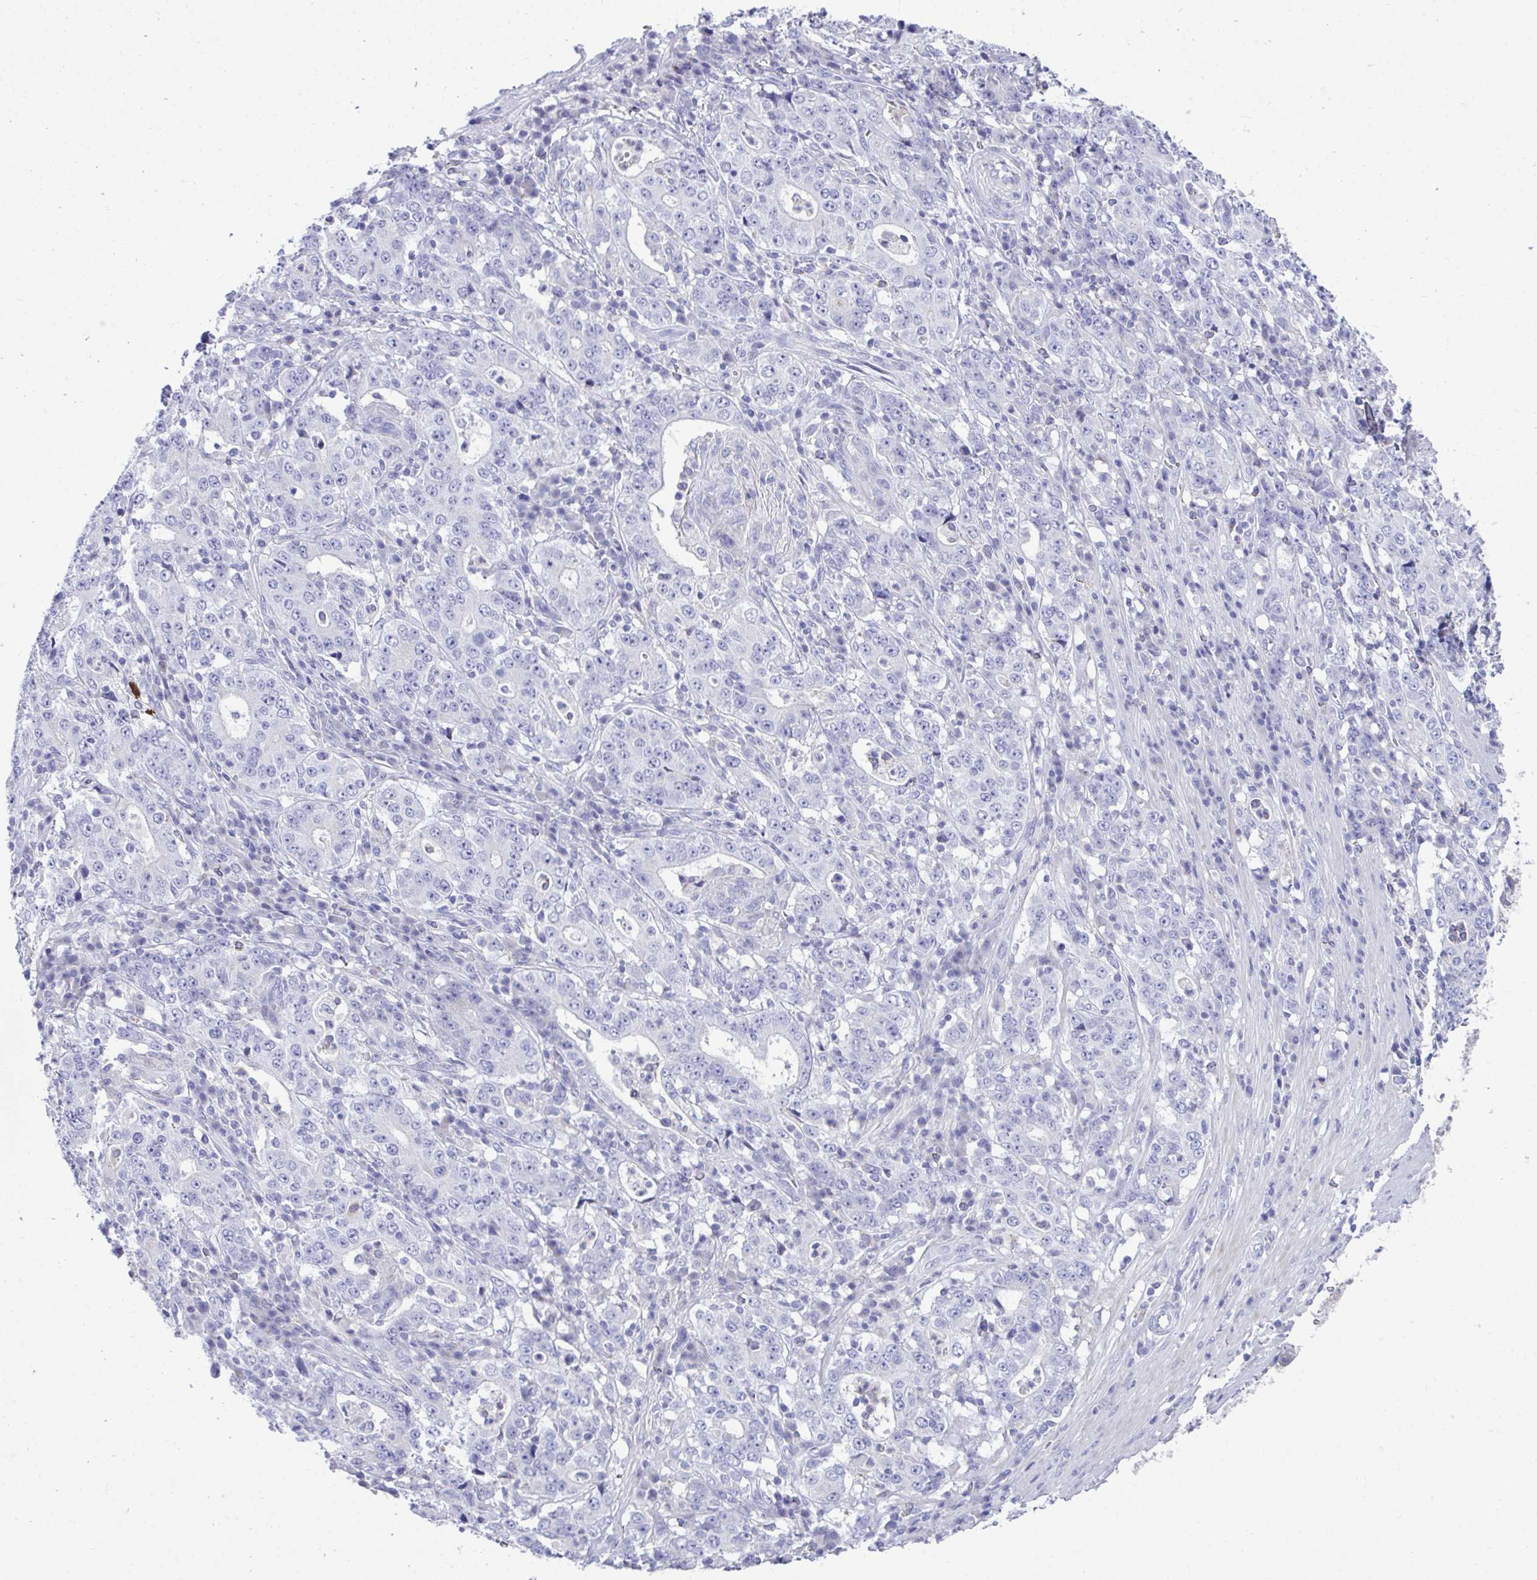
{"staining": {"intensity": "negative", "quantity": "none", "location": "none"}, "tissue": "stomach cancer", "cell_type": "Tumor cells", "image_type": "cancer", "snomed": [{"axis": "morphology", "description": "Normal tissue, NOS"}, {"axis": "morphology", "description": "Adenocarcinoma, NOS"}, {"axis": "topography", "description": "Stomach, upper"}, {"axis": "topography", "description": "Stomach"}], "caption": "Protein analysis of stomach cancer shows no significant positivity in tumor cells.", "gene": "PLEKHH1", "patient": {"sex": "male", "age": 59}}